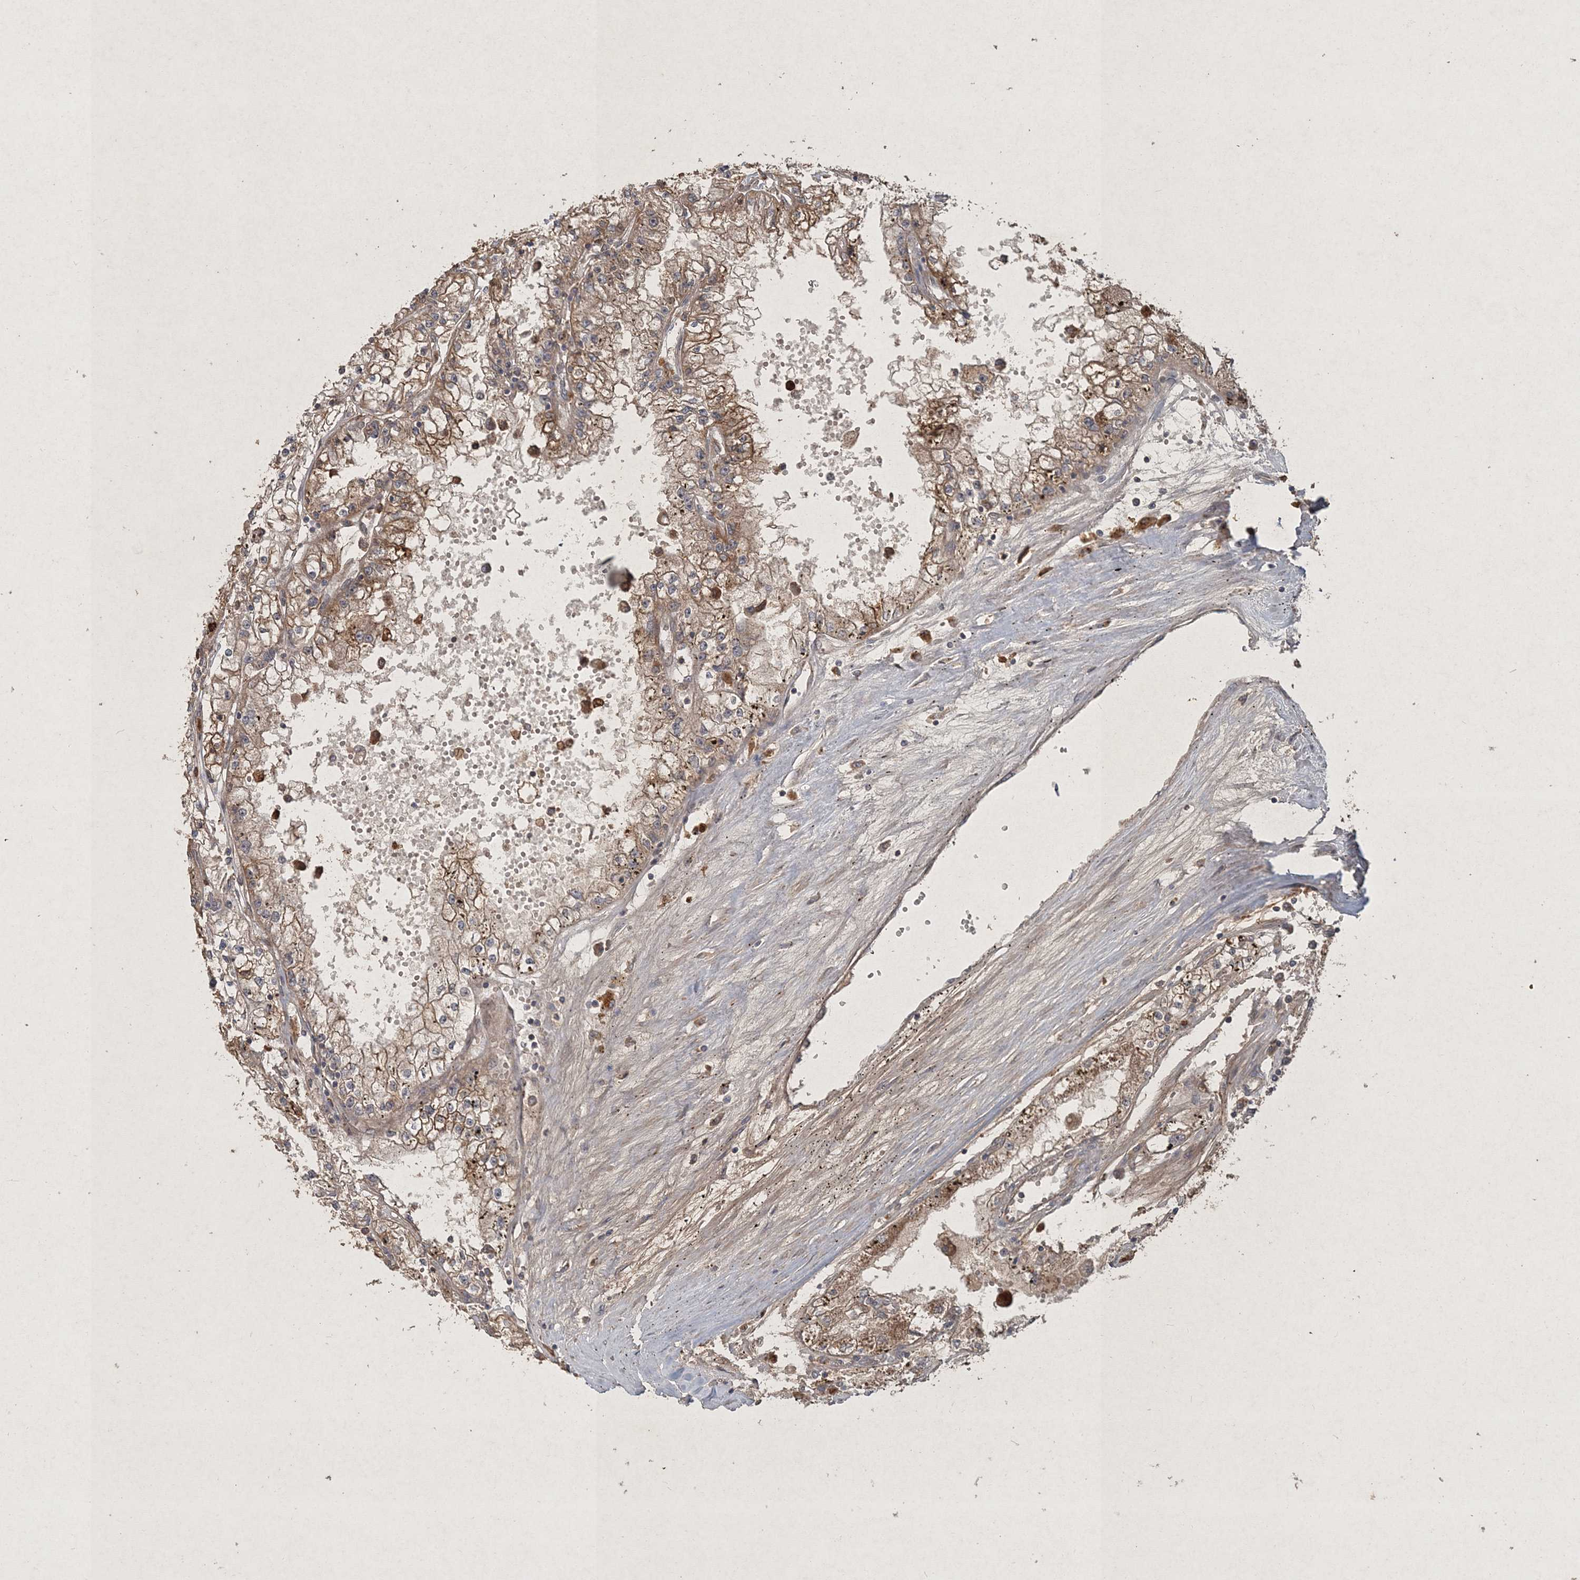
{"staining": {"intensity": "moderate", "quantity": ">75%", "location": "cytoplasmic/membranous"}, "tissue": "renal cancer", "cell_type": "Tumor cells", "image_type": "cancer", "snomed": [{"axis": "morphology", "description": "Adenocarcinoma, NOS"}, {"axis": "topography", "description": "Kidney"}], "caption": "A medium amount of moderate cytoplasmic/membranous expression is present in approximately >75% of tumor cells in renal adenocarcinoma tissue.", "gene": "SPRY1", "patient": {"sex": "male", "age": 56}}